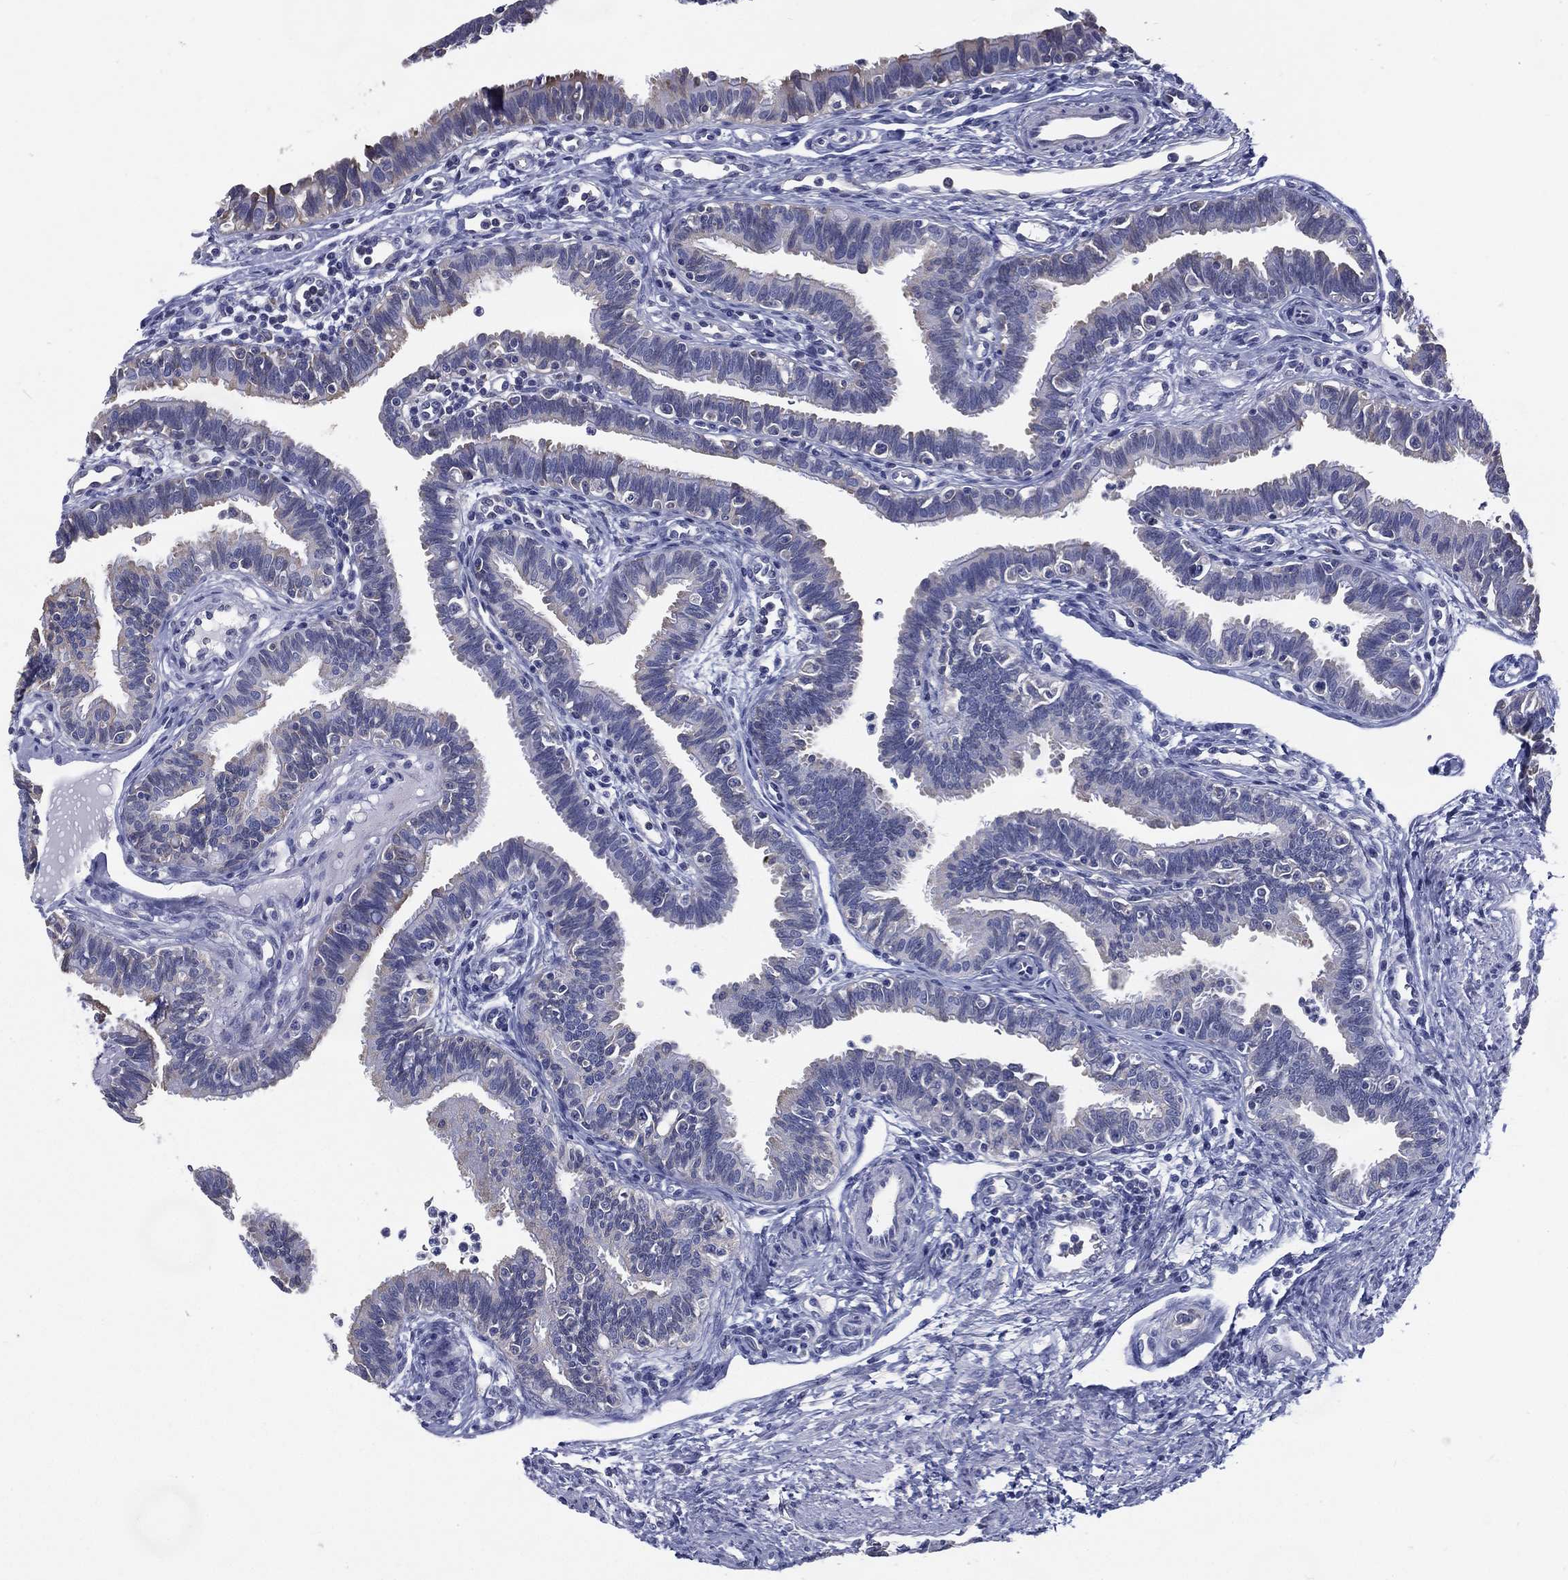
{"staining": {"intensity": "weak", "quantity": "<25%", "location": "cytoplasmic/membranous"}, "tissue": "fallopian tube", "cell_type": "Glandular cells", "image_type": "normal", "snomed": [{"axis": "morphology", "description": "Normal tissue, NOS"}, {"axis": "topography", "description": "Fallopian tube"}], "caption": "High power microscopy histopathology image of an immunohistochemistry (IHC) histopathology image of normal fallopian tube, revealing no significant staining in glandular cells.", "gene": "C19orf18", "patient": {"sex": "female", "age": 36}}